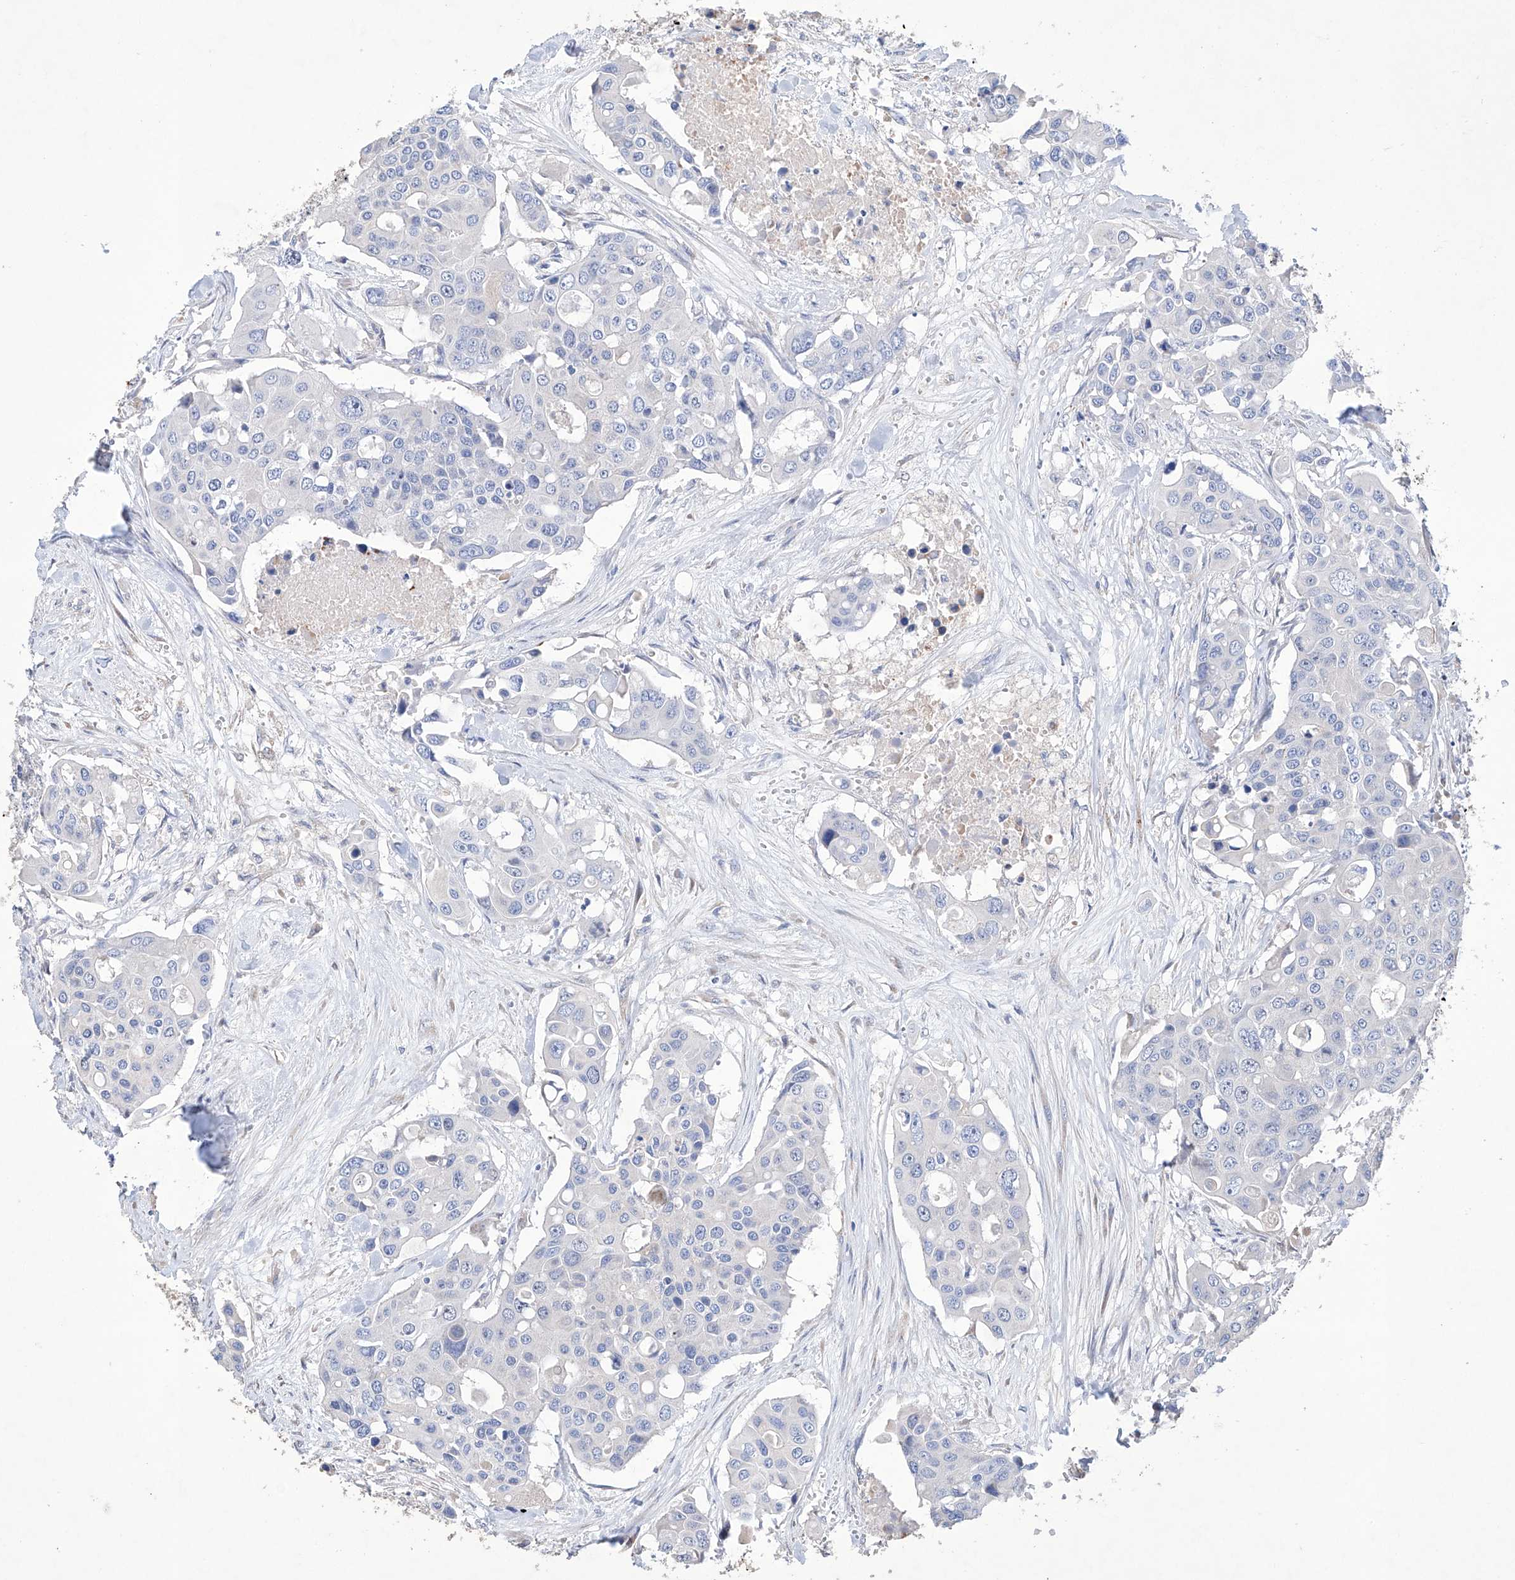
{"staining": {"intensity": "negative", "quantity": "none", "location": "none"}, "tissue": "colorectal cancer", "cell_type": "Tumor cells", "image_type": "cancer", "snomed": [{"axis": "morphology", "description": "Adenocarcinoma, NOS"}, {"axis": "topography", "description": "Colon"}], "caption": "An IHC micrograph of adenocarcinoma (colorectal) is shown. There is no staining in tumor cells of adenocarcinoma (colorectal). (DAB immunohistochemistry (IHC), high magnification).", "gene": "AFG1L", "patient": {"sex": "male", "age": 77}}